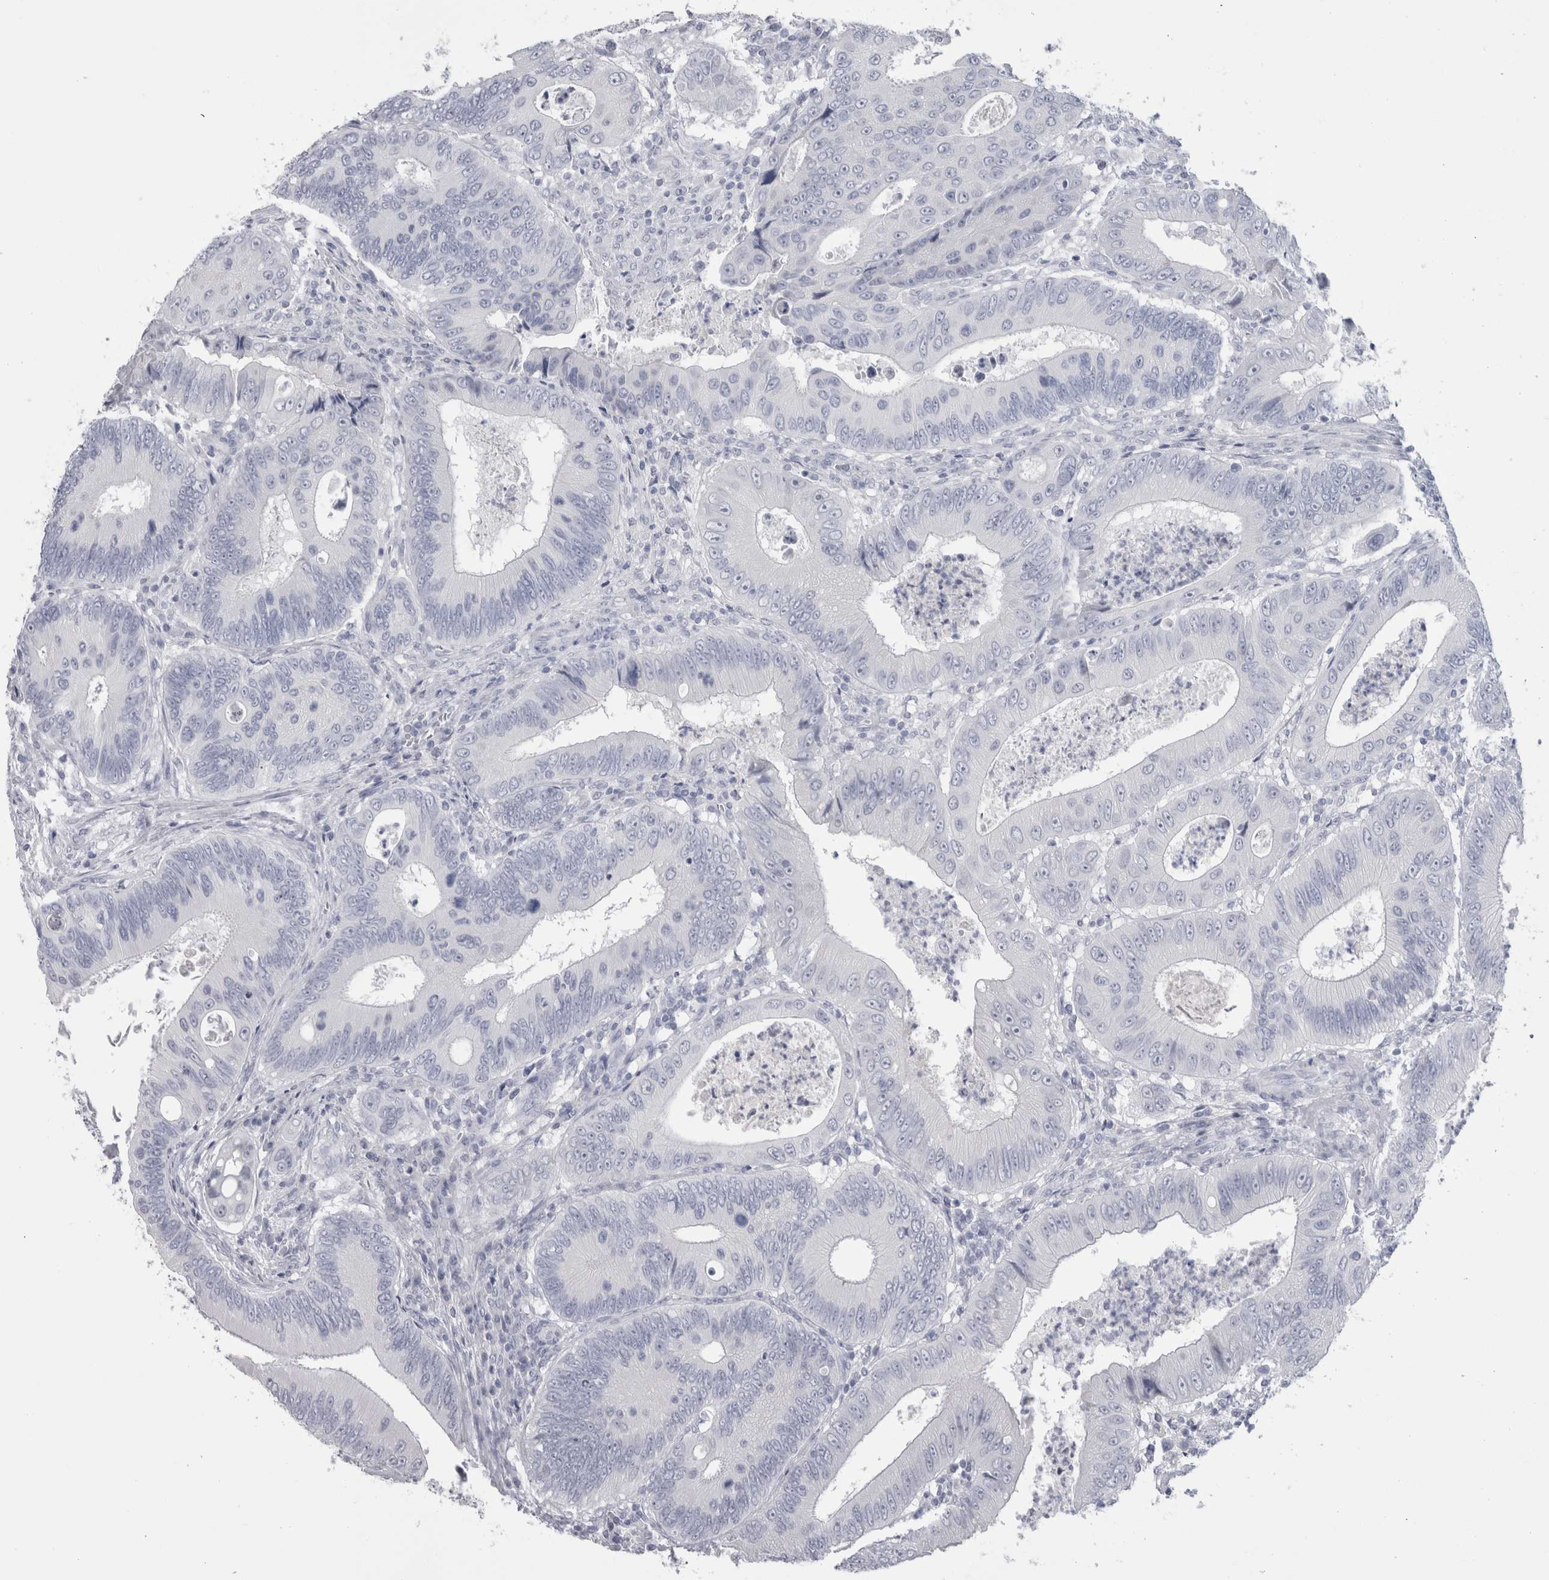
{"staining": {"intensity": "negative", "quantity": "none", "location": "none"}, "tissue": "colorectal cancer", "cell_type": "Tumor cells", "image_type": "cancer", "snomed": [{"axis": "morphology", "description": "Inflammation, NOS"}, {"axis": "morphology", "description": "Adenocarcinoma, NOS"}, {"axis": "topography", "description": "Colon"}], "caption": "Immunohistochemistry of human adenocarcinoma (colorectal) exhibits no staining in tumor cells.", "gene": "PTH", "patient": {"sex": "male", "age": 72}}